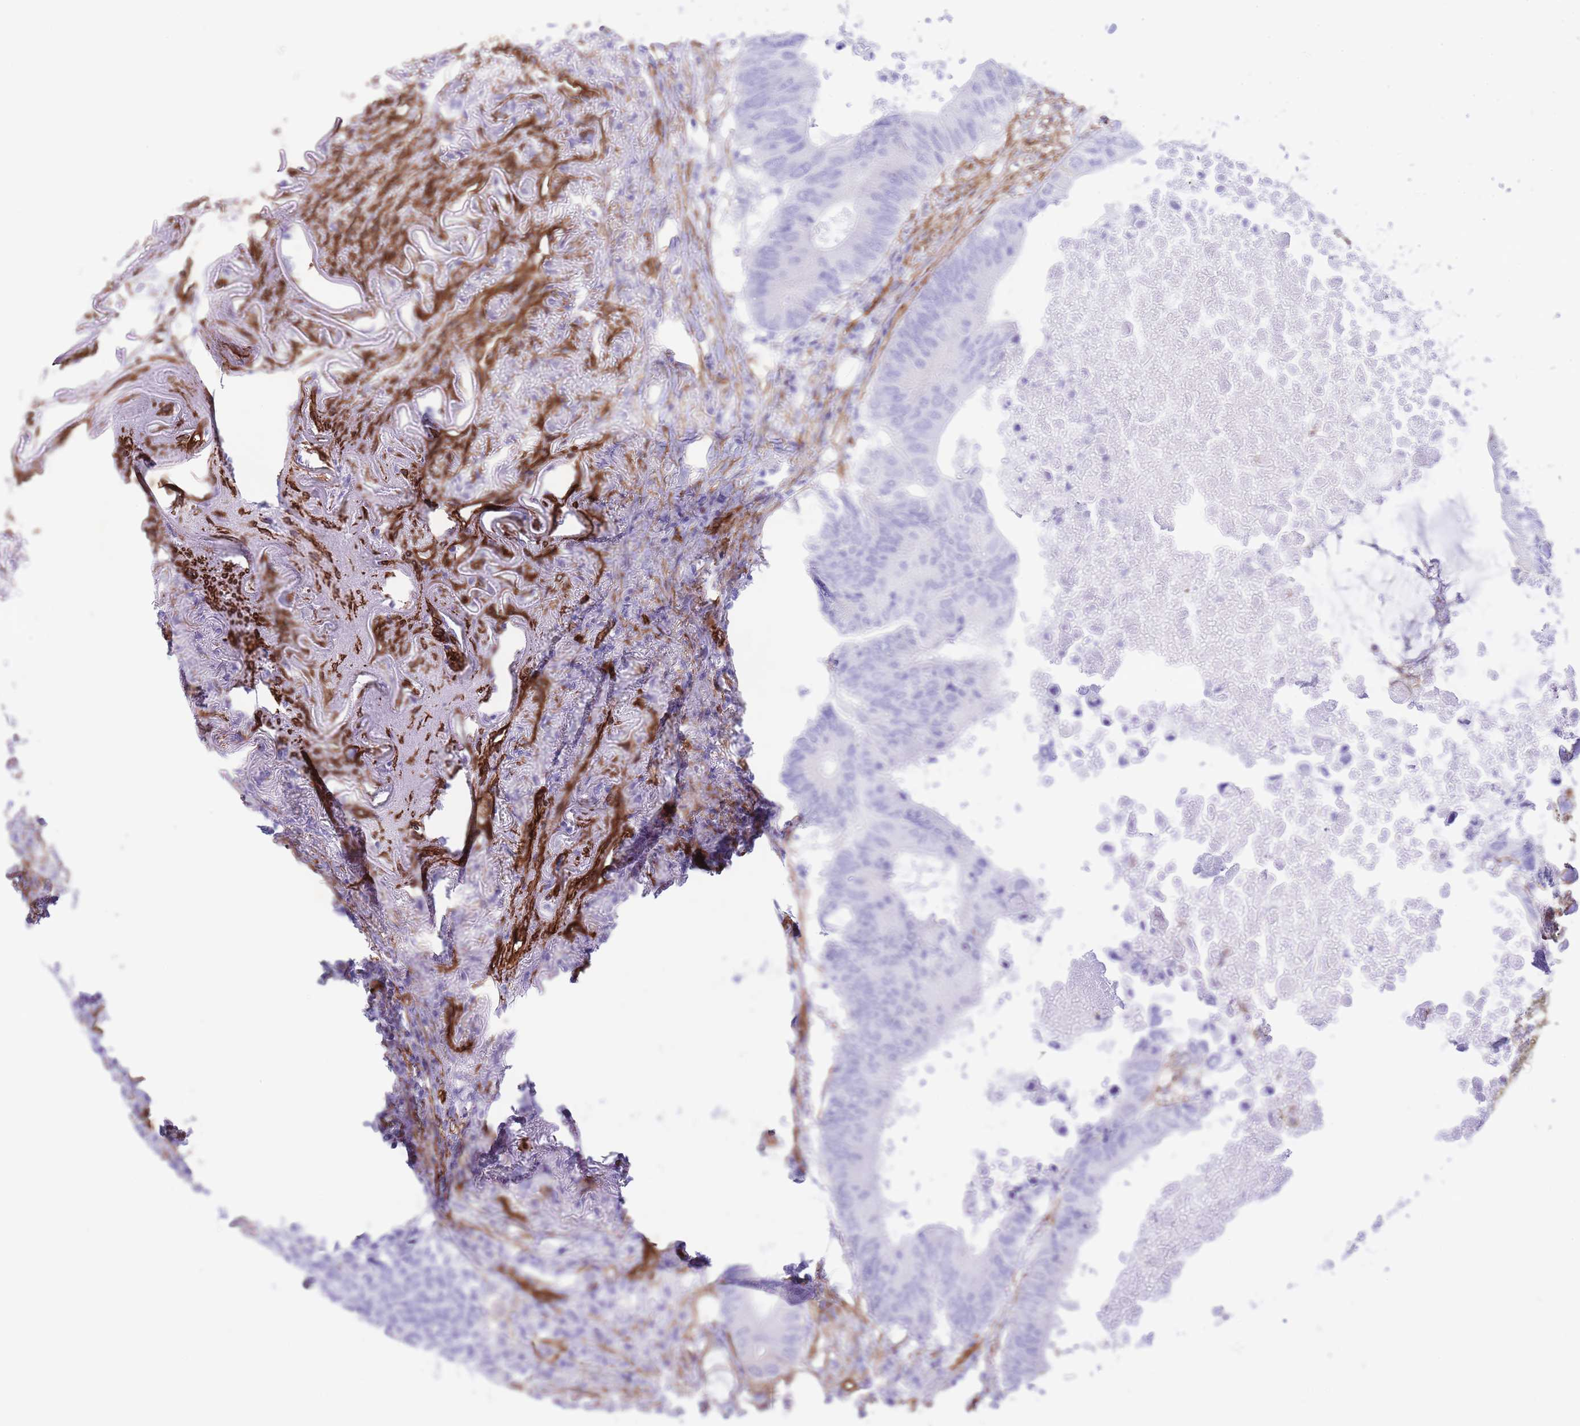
{"staining": {"intensity": "negative", "quantity": "none", "location": "none"}, "tissue": "colorectal cancer", "cell_type": "Tumor cells", "image_type": "cancer", "snomed": [{"axis": "morphology", "description": "Adenocarcinoma, NOS"}, {"axis": "topography", "description": "Colon"}], "caption": "A micrograph of colorectal cancer (adenocarcinoma) stained for a protein reveals no brown staining in tumor cells.", "gene": "CAVIN1", "patient": {"sex": "male", "age": 71}}